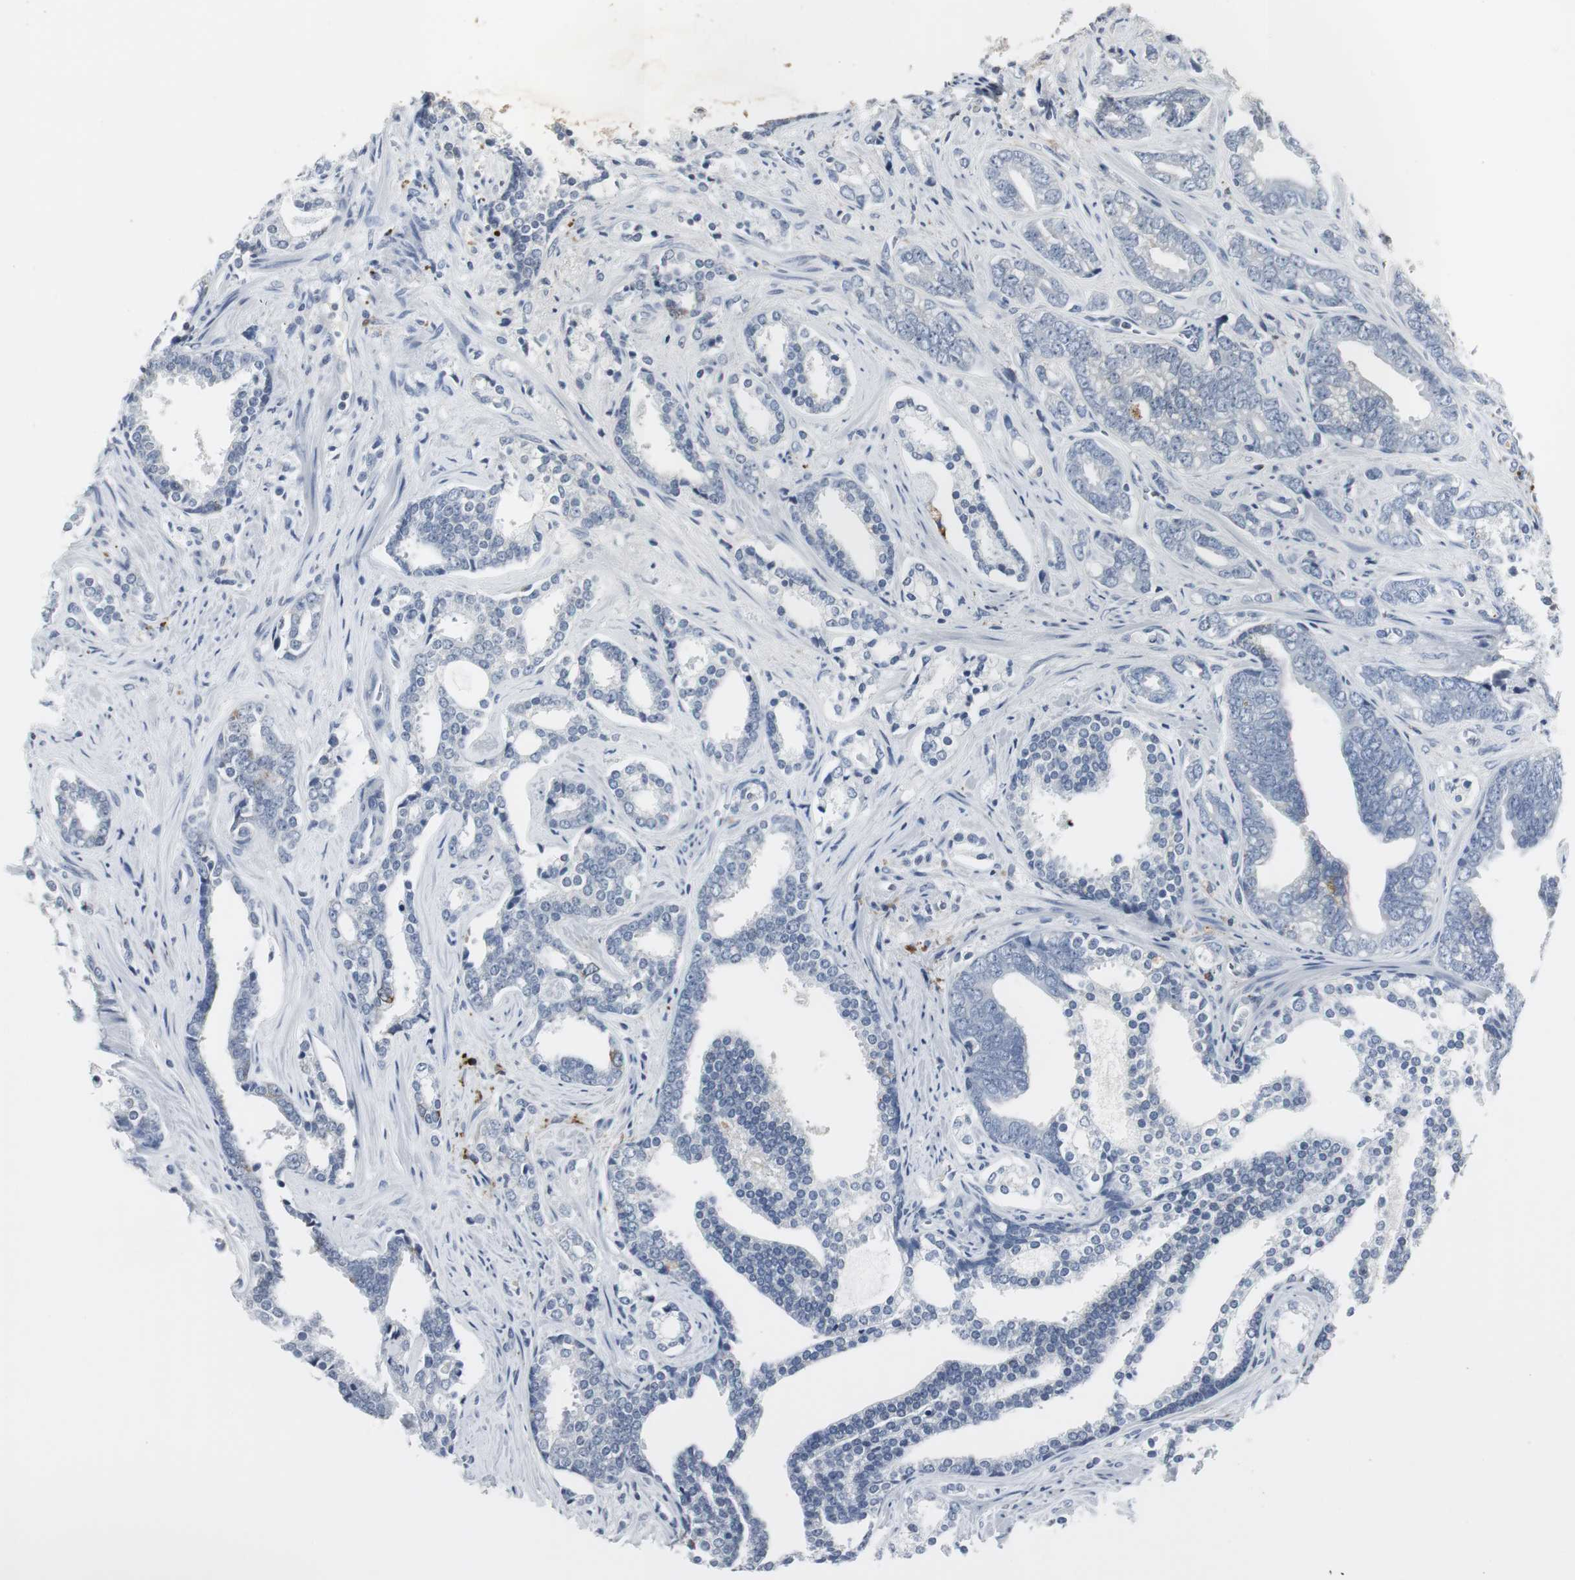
{"staining": {"intensity": "negative", "quantity": "none", "location": "none"}, "tissue": "prostate cancer", "cell_type": "Tumor cells", "image_type": "cancer", "snomed": [{"axis": "morphology", "description": "Adenocarcinoma, High grade"}, {"axis": "topography", "description": "Prostate"}], "caption": "A high-resolution image shows immunohistochemistry (IHC) staining of high-grade adenocarcinoma (prostate), which exhibits no significant expression in tumor cells. (Brightfield microscopy of DAB immunohistochemistry (IHC) at high magnification).", "gene": "PI15", "patient": {"sex": "male", "age": 67}}